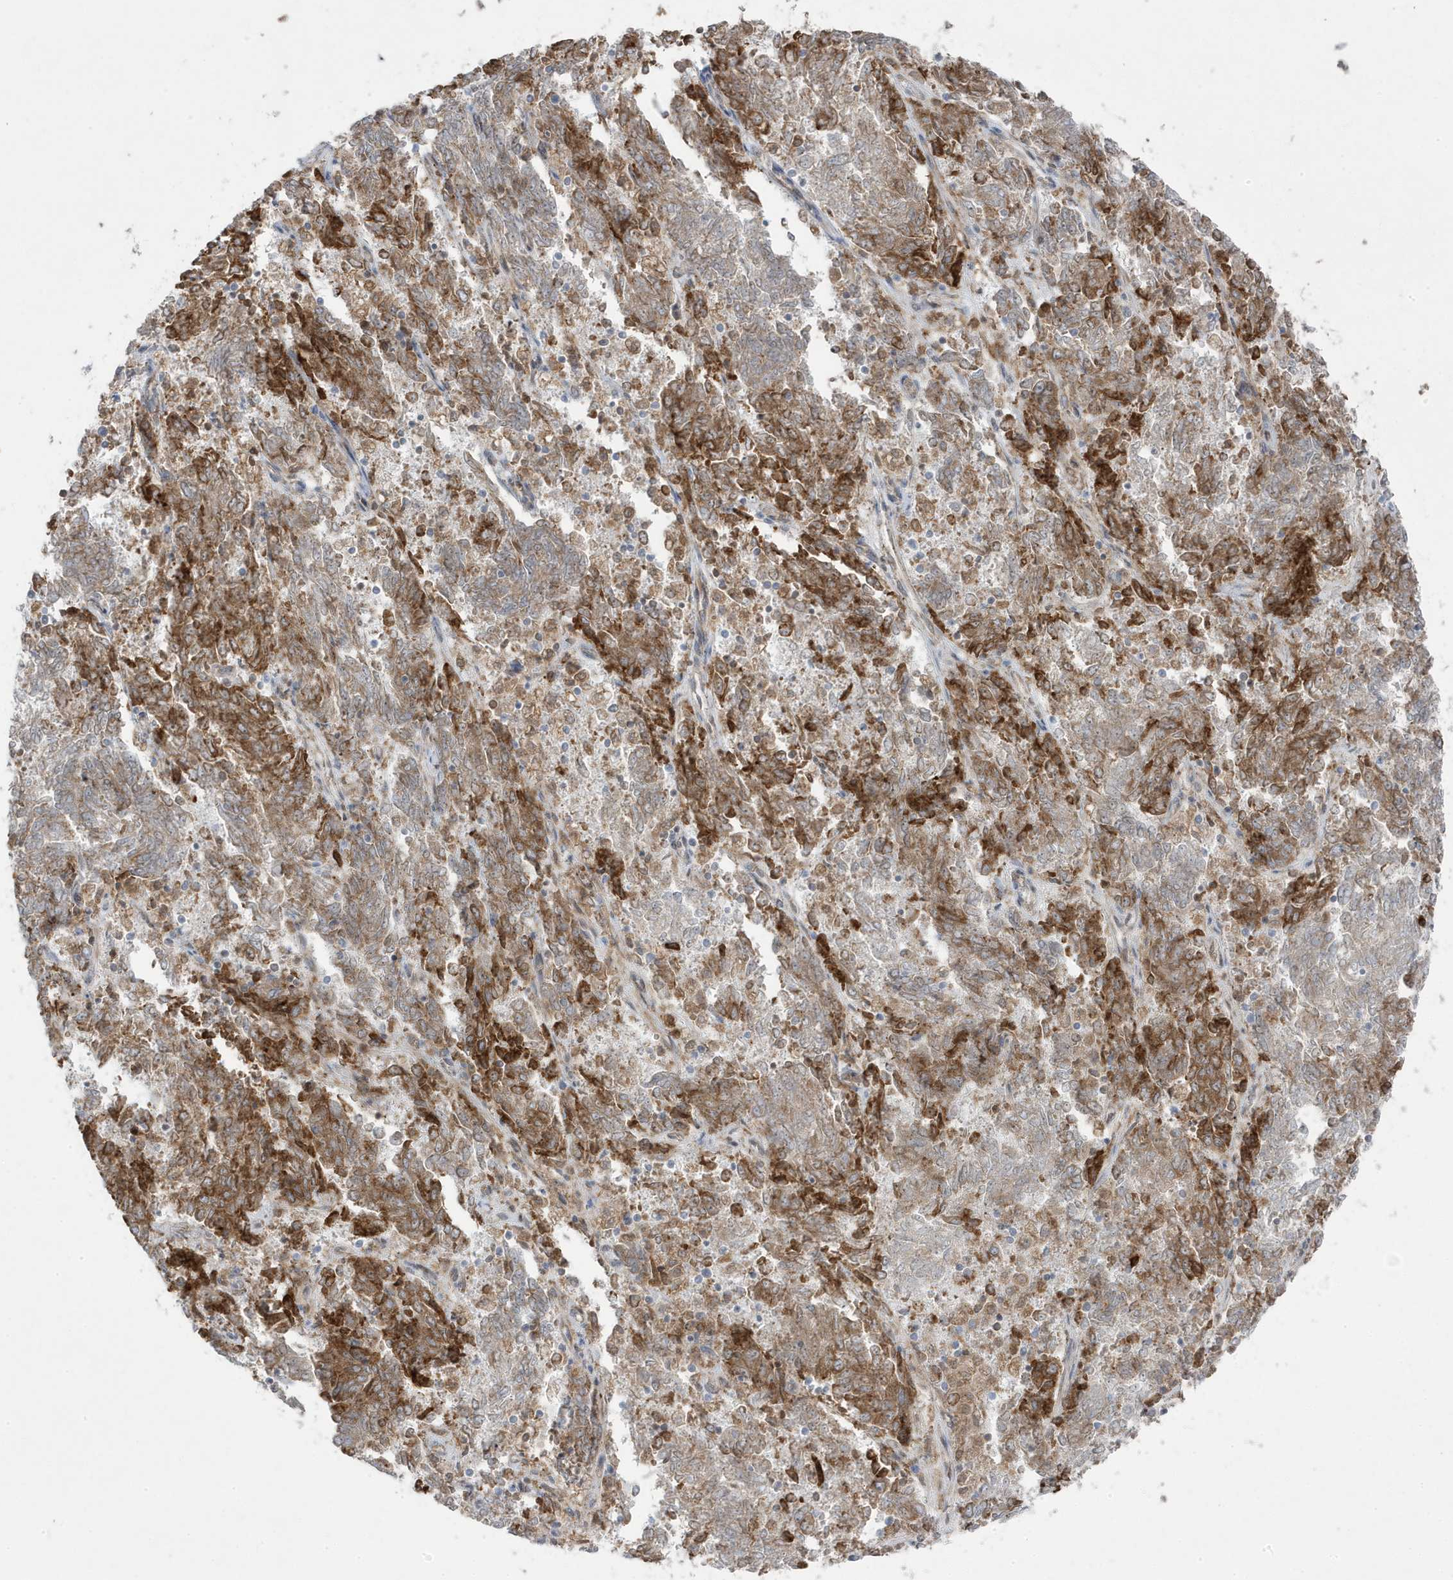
{"staining": {"intensity": "strong", "quantity": "25%-75%", "location": "cytoplasmic/membranous"}, "tissue": "endometrial cancer", "cell_type": "Tumor cells", "image_type": "cancer", "snomed": [{"axis": "morphology", "description": "Adenocarcinoma, NOS"}, {"axis": "topography", "description": "Endometrium"}], "caption": "Protein staining of adenocarcinoma (endometrial) tissue exhibits strong cytoplasmic/membranous positivity in approximately 25%-75% of tumor cells.", "gene": "ZNF654", "patient": {"sex": "female", "age": 80}}